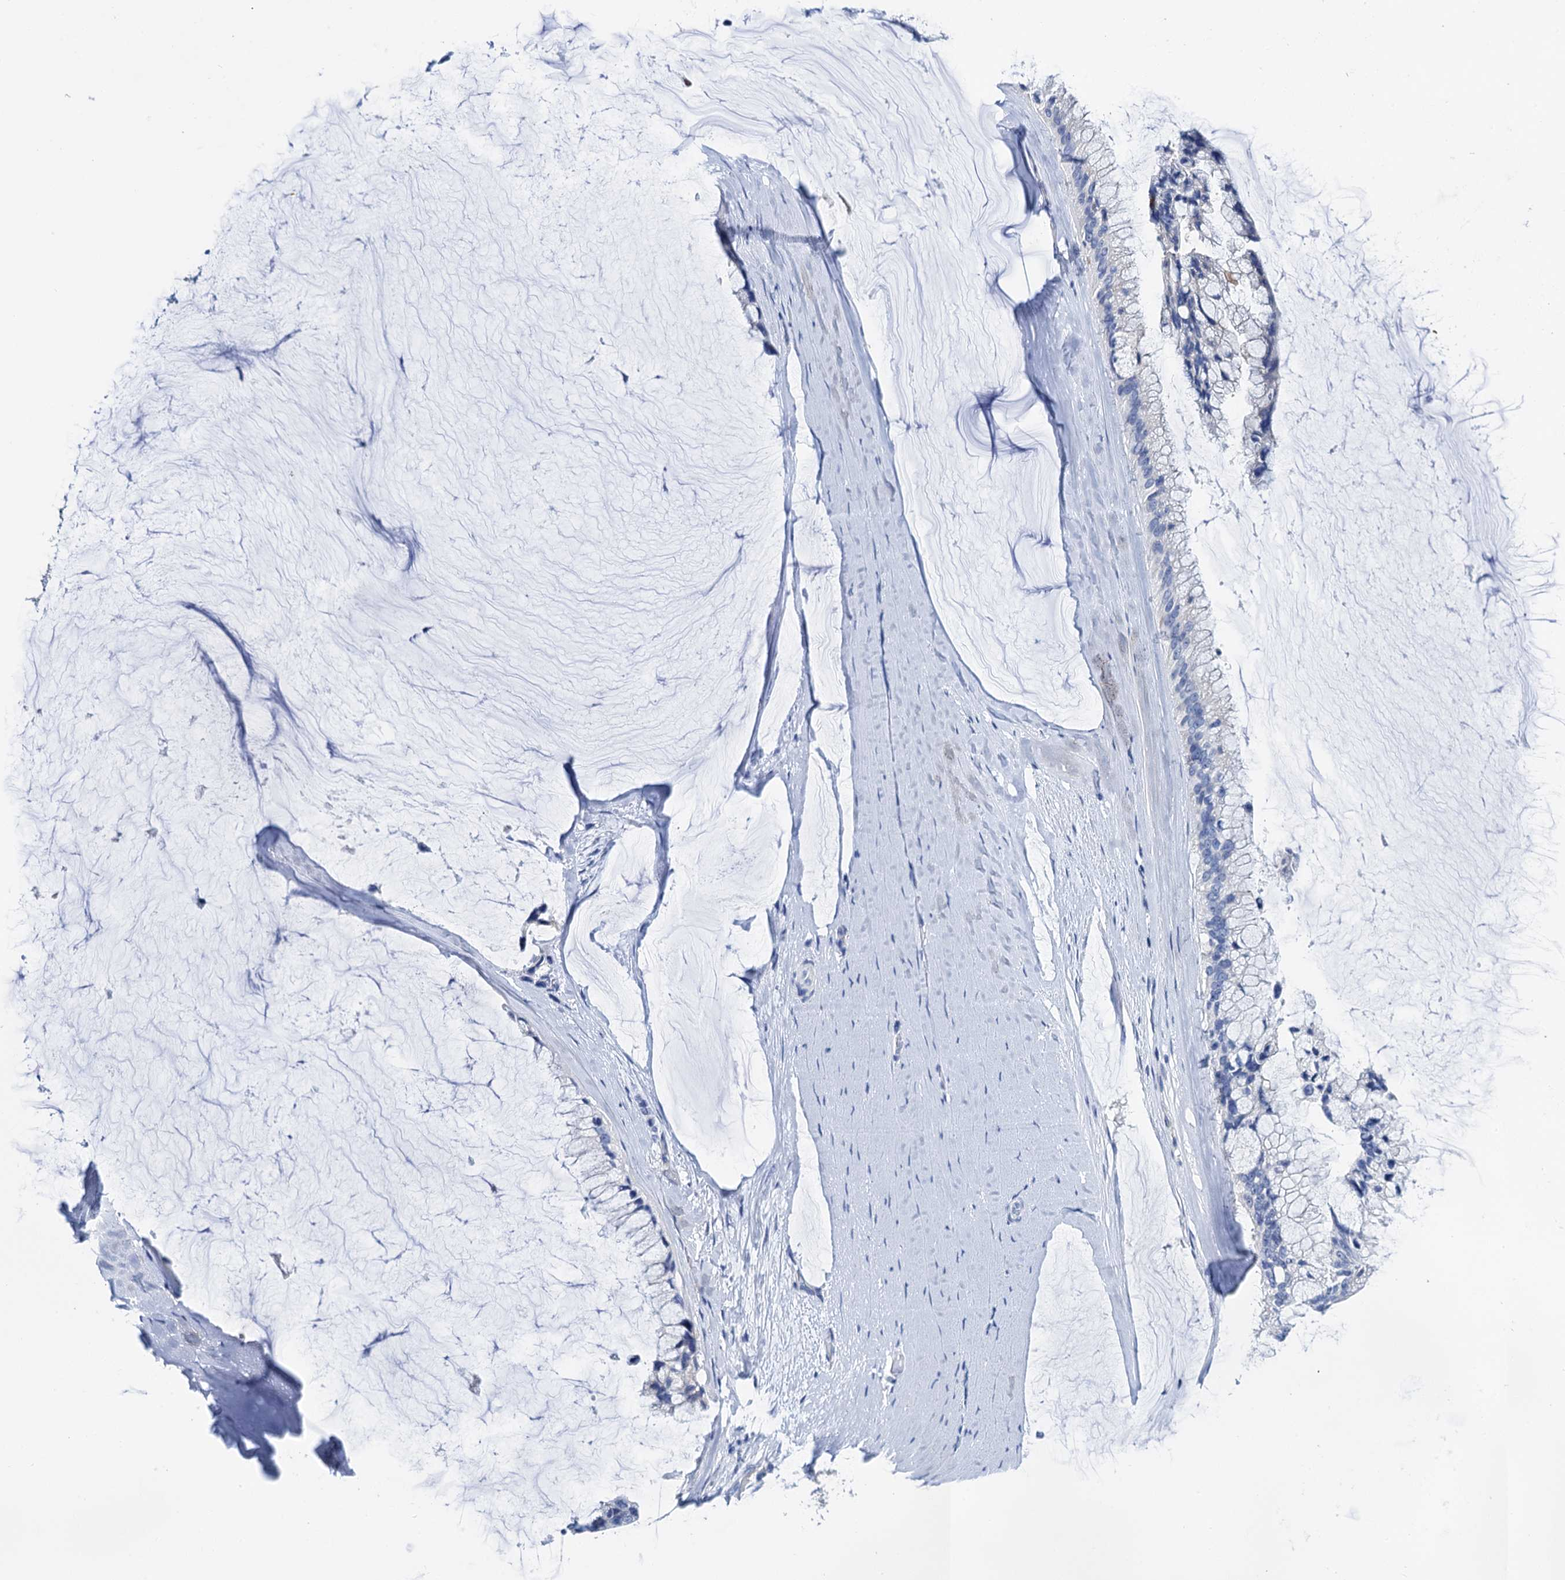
{"staining": {"intensity": "negative", "quantity": "none", "location": "none"}, "tissue": "ovarian cancer", "cell_type": "Tumor cells", "image_type": "cancer", "snomed": [{"axis": "morphology", "description": "Cystadenocarcinoma, mucinous, NOS"}, {"axis": "topography", "description": "Ovary"}], "caption": "DAB (3,3'-diaminobenzidine) immunohistochemical staining of ovarian cancer exhibits no significant positivity in tumor cells.", "gene": "LYPD3", "patient": {"sex": "female", "age": 39}}